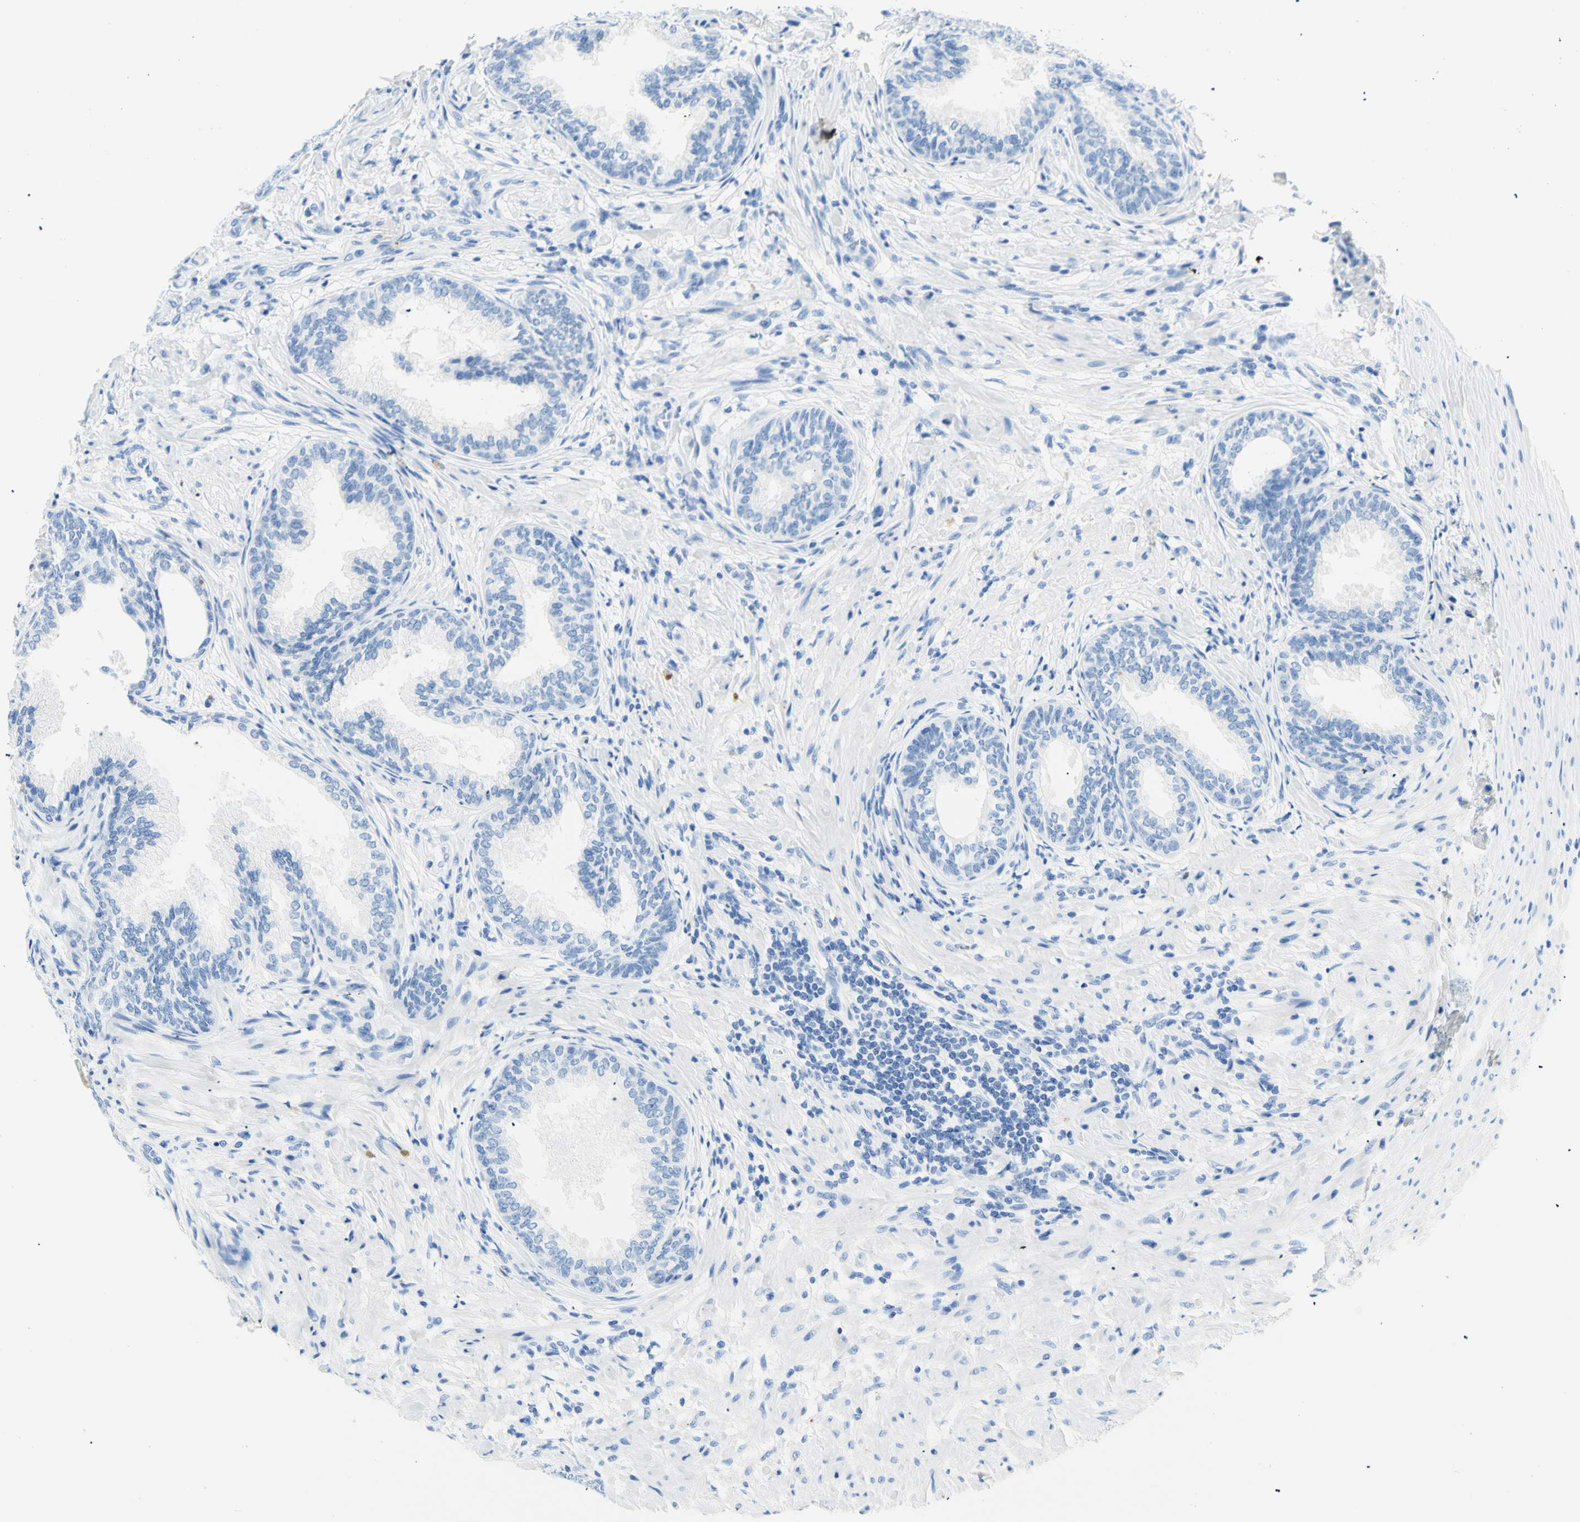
{"staining": {"intensity": "negative", "quantity": "none", "location": "none"}, "tissue": "prostate", "cell_type": "Glandular cells", "image_type": "normal", "snomed": [{"axis": "morphology", "description": "Normal tissue, NOS"}, {"axis": "topography", "description": "Prostate"}], "caption": "High magnification brightfield microscopy of unremarkable prostate stained with DAB (3,3'-diaminobenzidine) (brown) and counterstained with hematoxylin (blue): glandular cells show no significant expression.", "gene": "MYH2", "patient": {"sex": "male", "age": 76}}